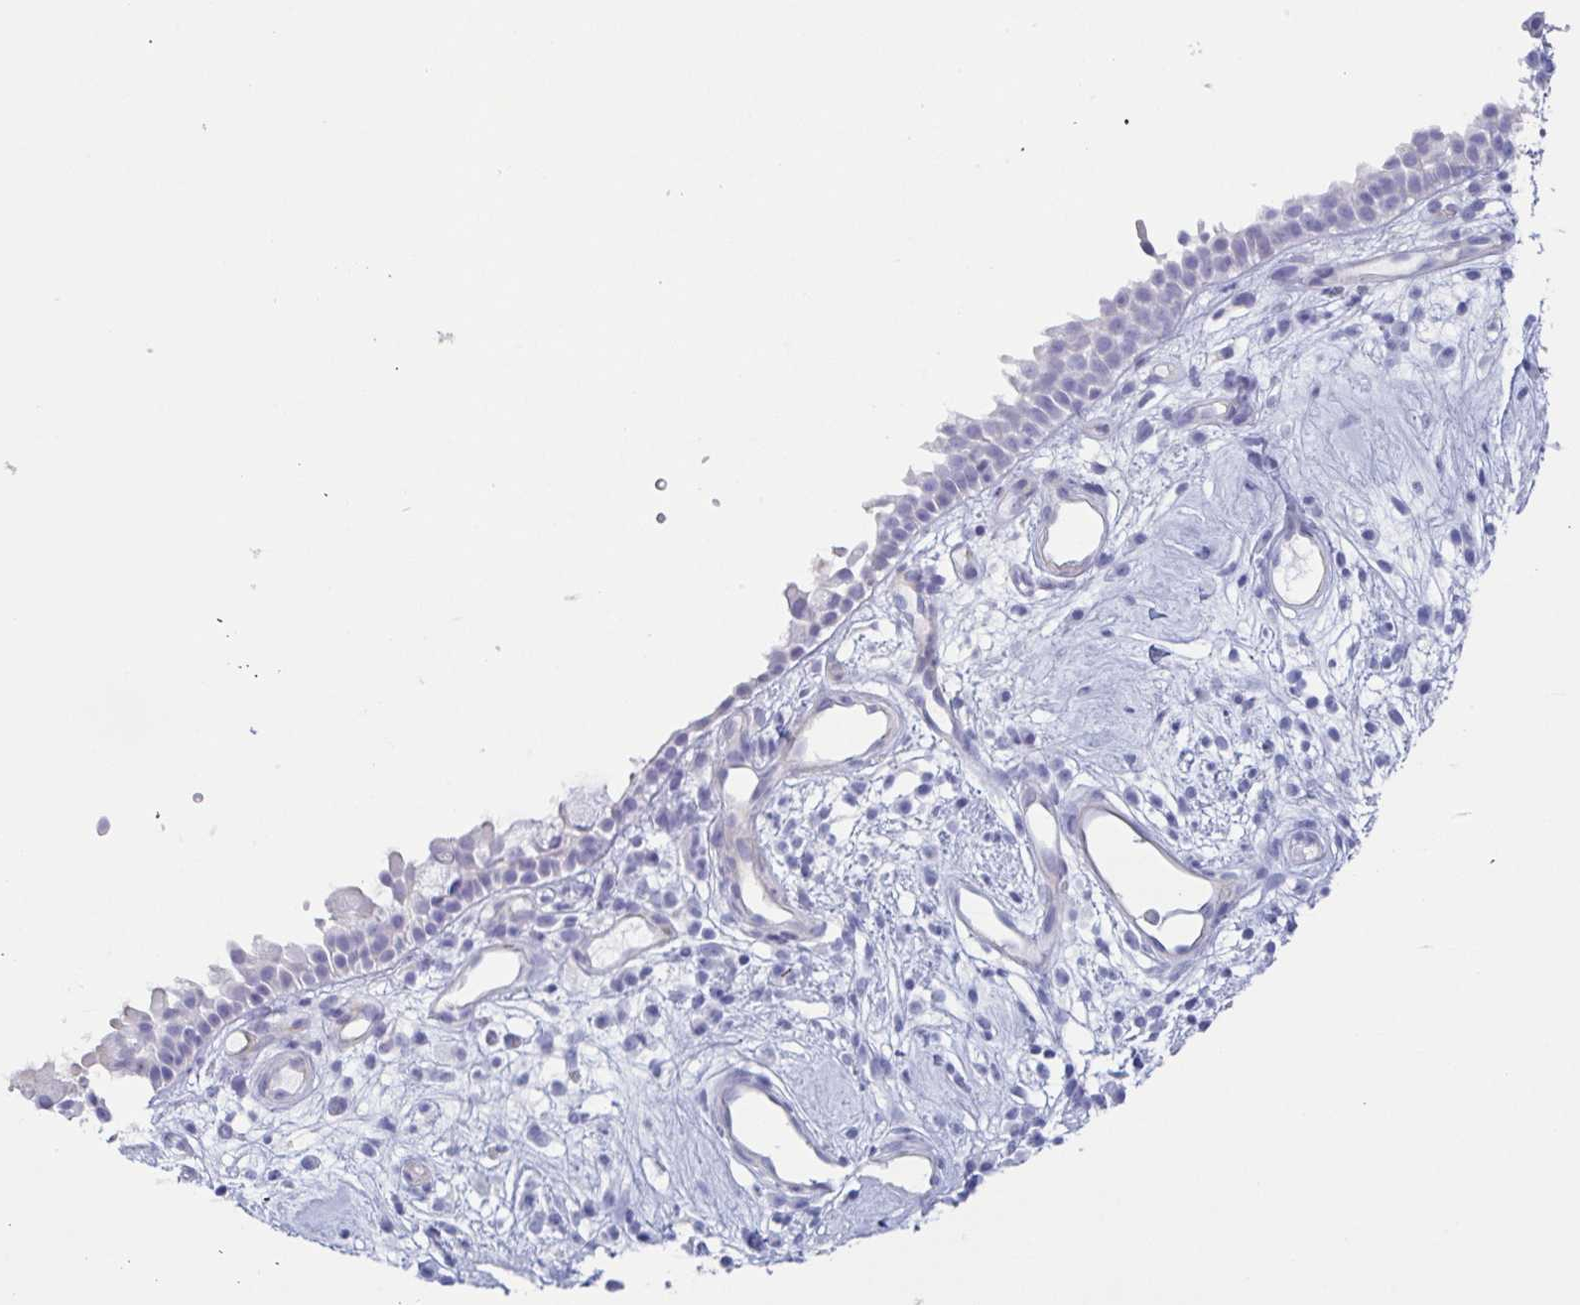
{"staining": {"intensity": "negative", "quantity": "none", "location": "none"}, "tissue": "nasopharynx", "cell_type": "Respiratory epithelial cells", "image_type": "normal", "snomed": [{"axis": "morphology", "description": "Normal tissue, NOS"}, {"axis": "morphology", "description": "Inflammation, NOS"}, {"axis": "topography", "description": "Nasopharynx"}], "caption": "This micrograph is of benign nasopharynx stained with immunohistochemistry to label a protein in brown with the nuclei are counter-stained blue. There is no staining in respiratory epithelial cells.", "gene": "ENSG00000275778", "patient": {"sex": "male", "age": 54}}